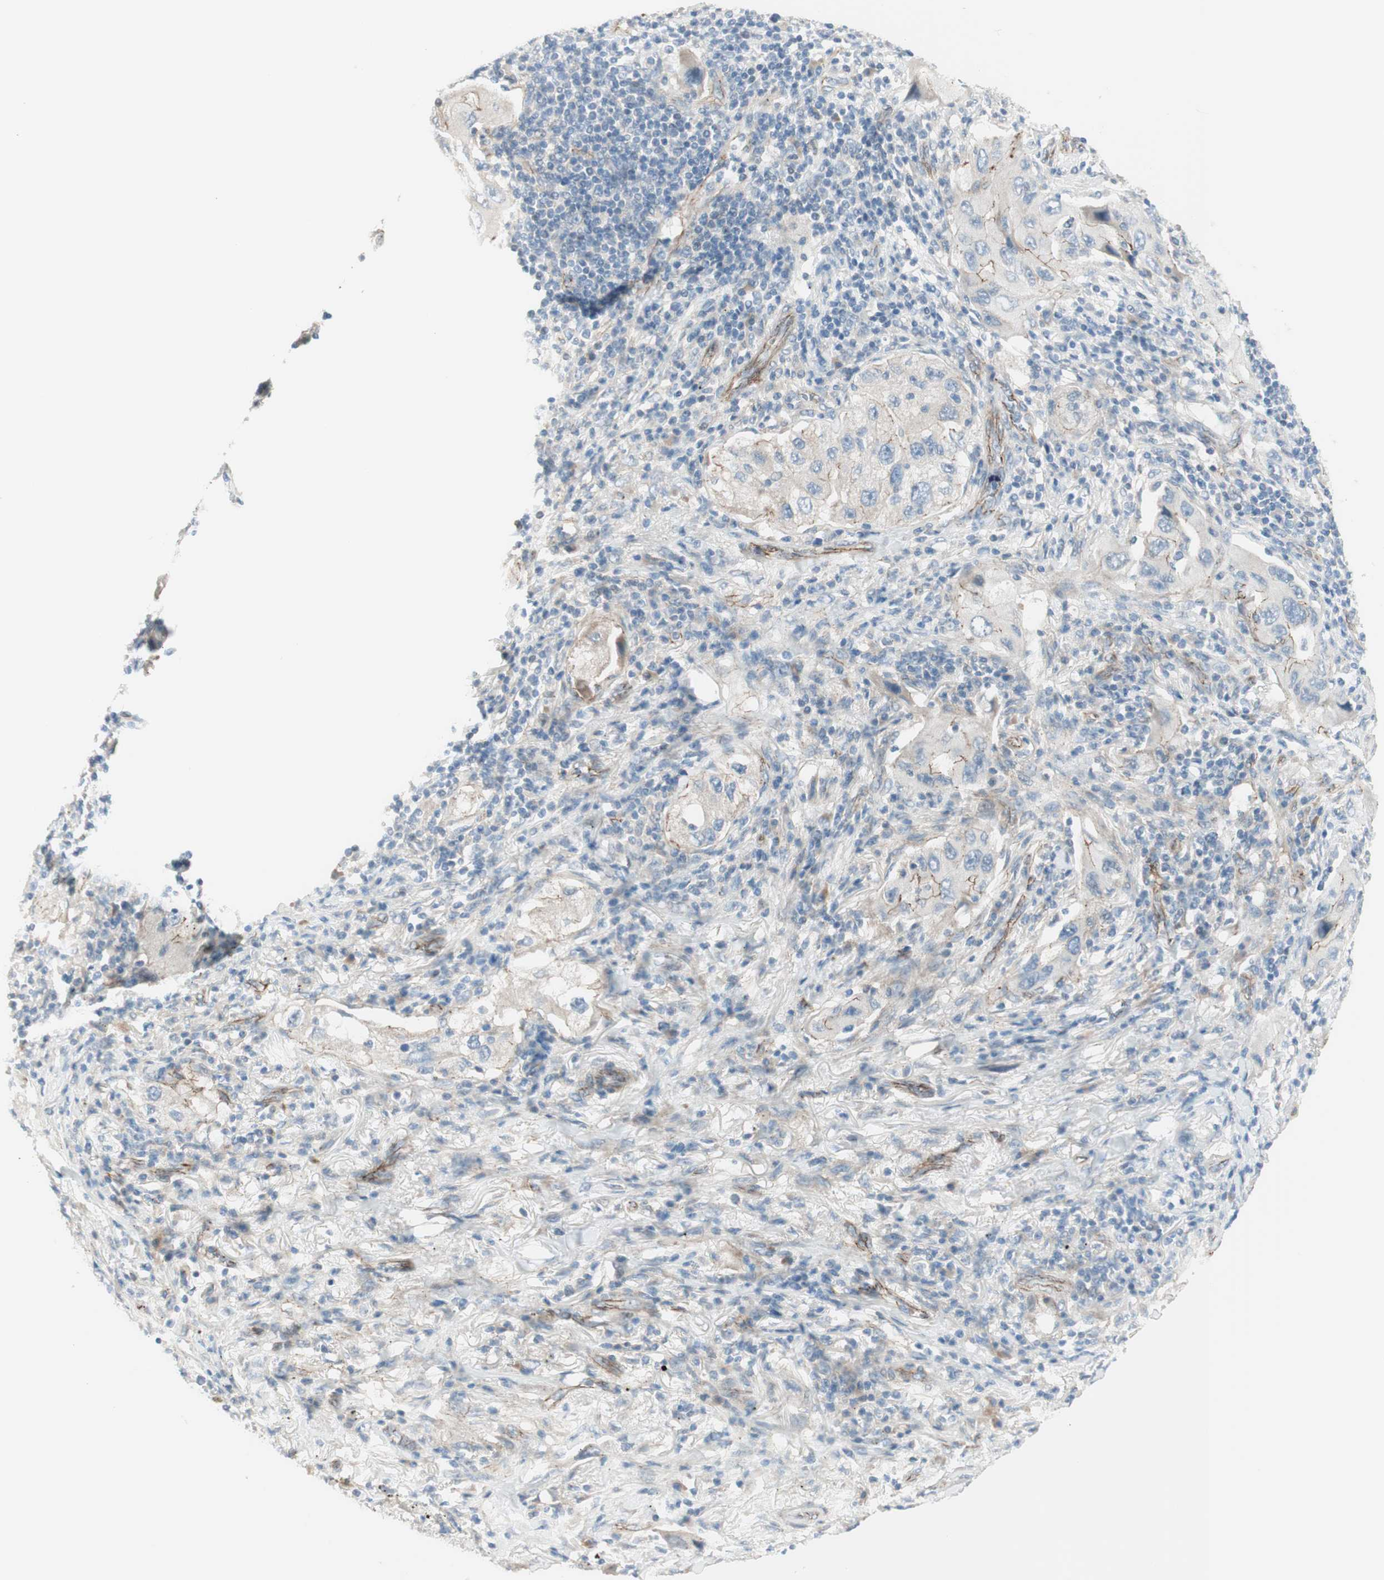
{"staining": {"intensity": "weak", "quantity": "25%-75%", "location": "cytoplasmic/membranous"}, "tissue": "lung cancer", "cell_type": "Tumor cells", "image_type": "cancer", "snomed": [{"axis": "morphology", "description": "Adenocarcinoma, NOS"}, {"axis": "topography", "description": "Lung"}], "caption": "Protein positivity by immunohistochemistry (IHC) displays weak cytoplasmic/membranous staining in about 25%-75% of tumor cells in adenocarcinoma (lung).", "gene": "TJP1", "patient": {"sex": "female", "age": 65}}